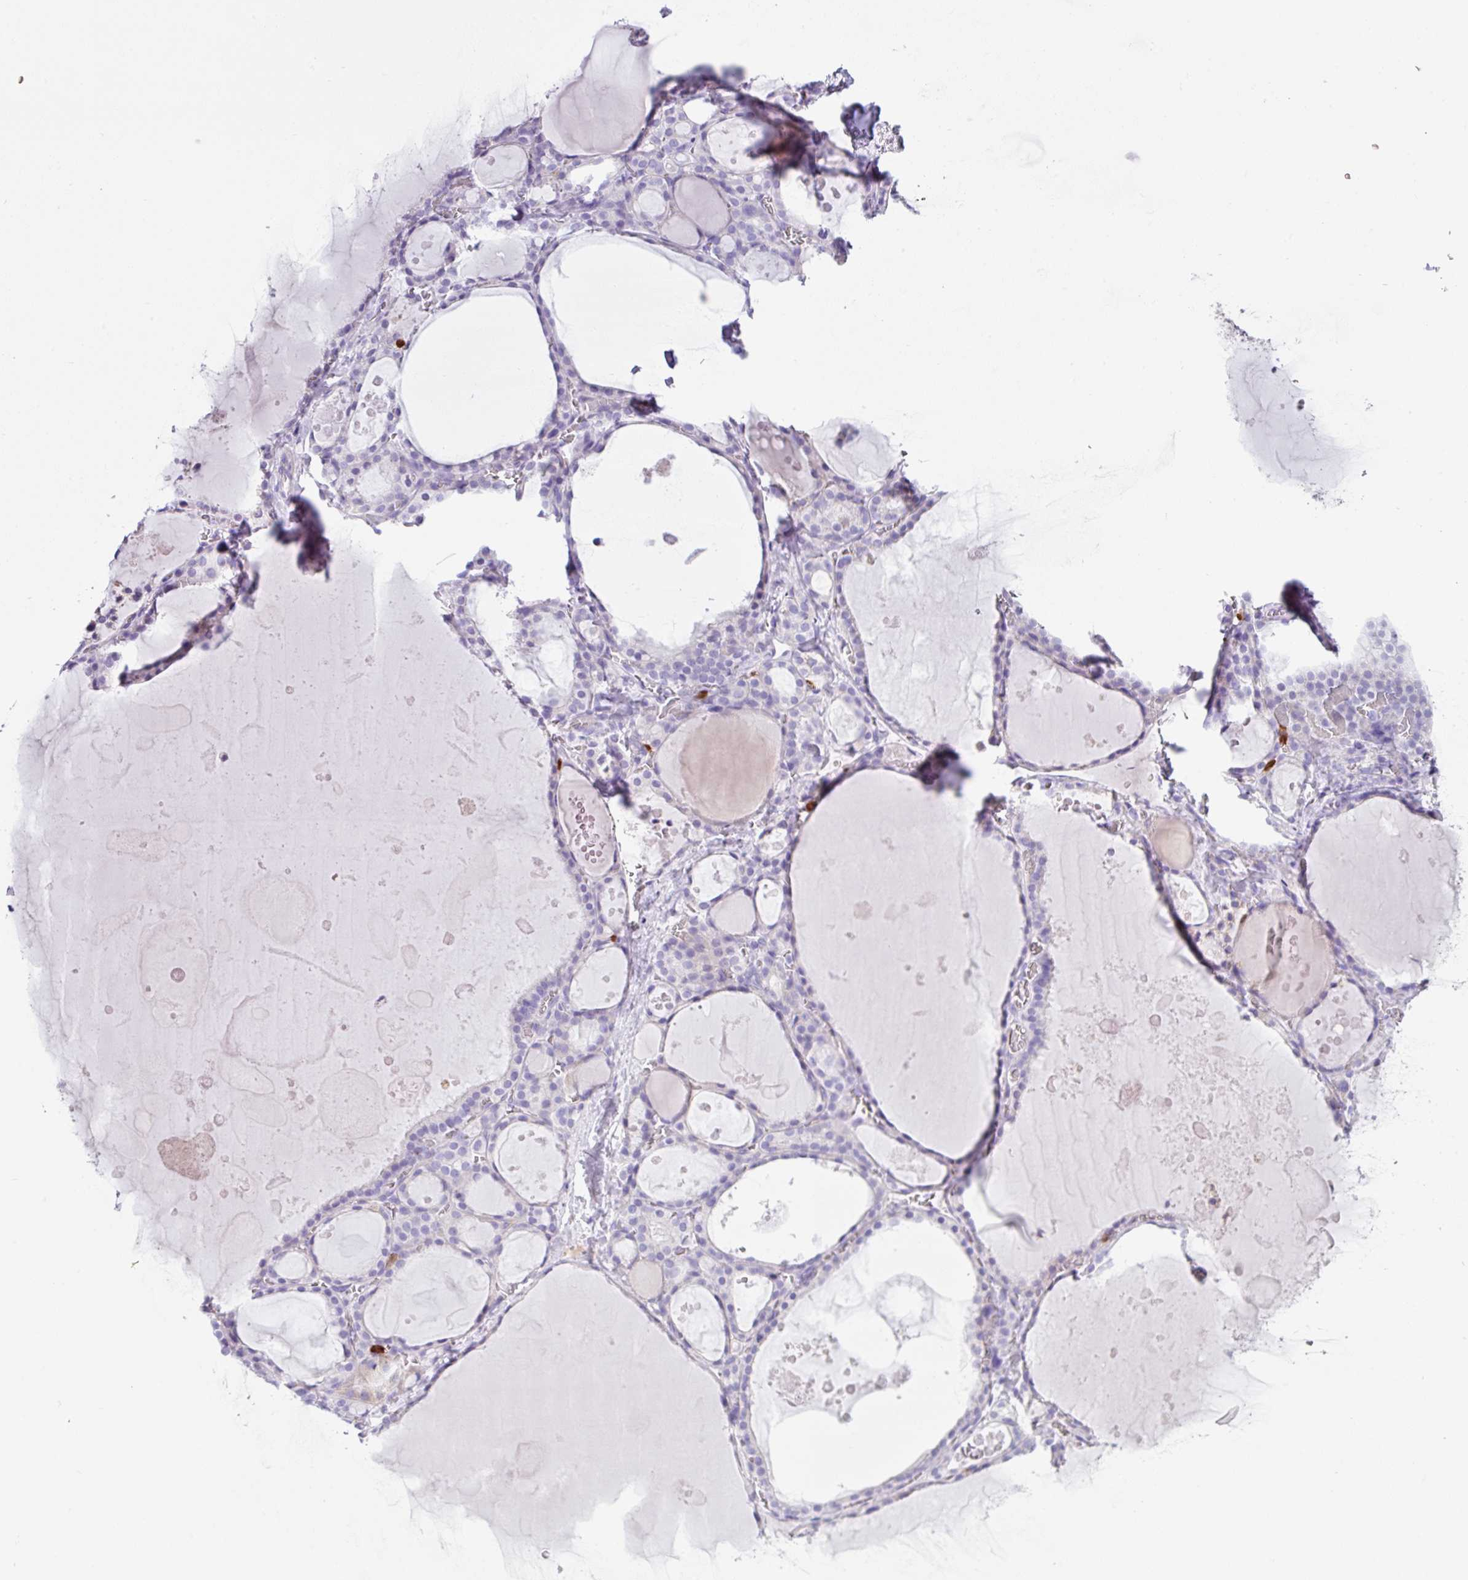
{"staining": {"intensity": "negative", "quantity": "none", "location": "none"}, "tissue": "thyroid gland", "cell_type": "Glandular cells", "image_type": "normal", "snomed": [{"axis": "morphology", "description": "Normal tissue, NOS"}, {"axis": "topography", "description": "Thyroid gland"}], "caption": "High magnification brightfield microscopy of benign thyroid gland stained with DAB (brown) and counterstained with hematoxylin (blue): glandular cells show no significant expression. Nuclei are stained in blue.", "gene": "SH2D3C", "patient": {"sex": "male", "age": 56}}